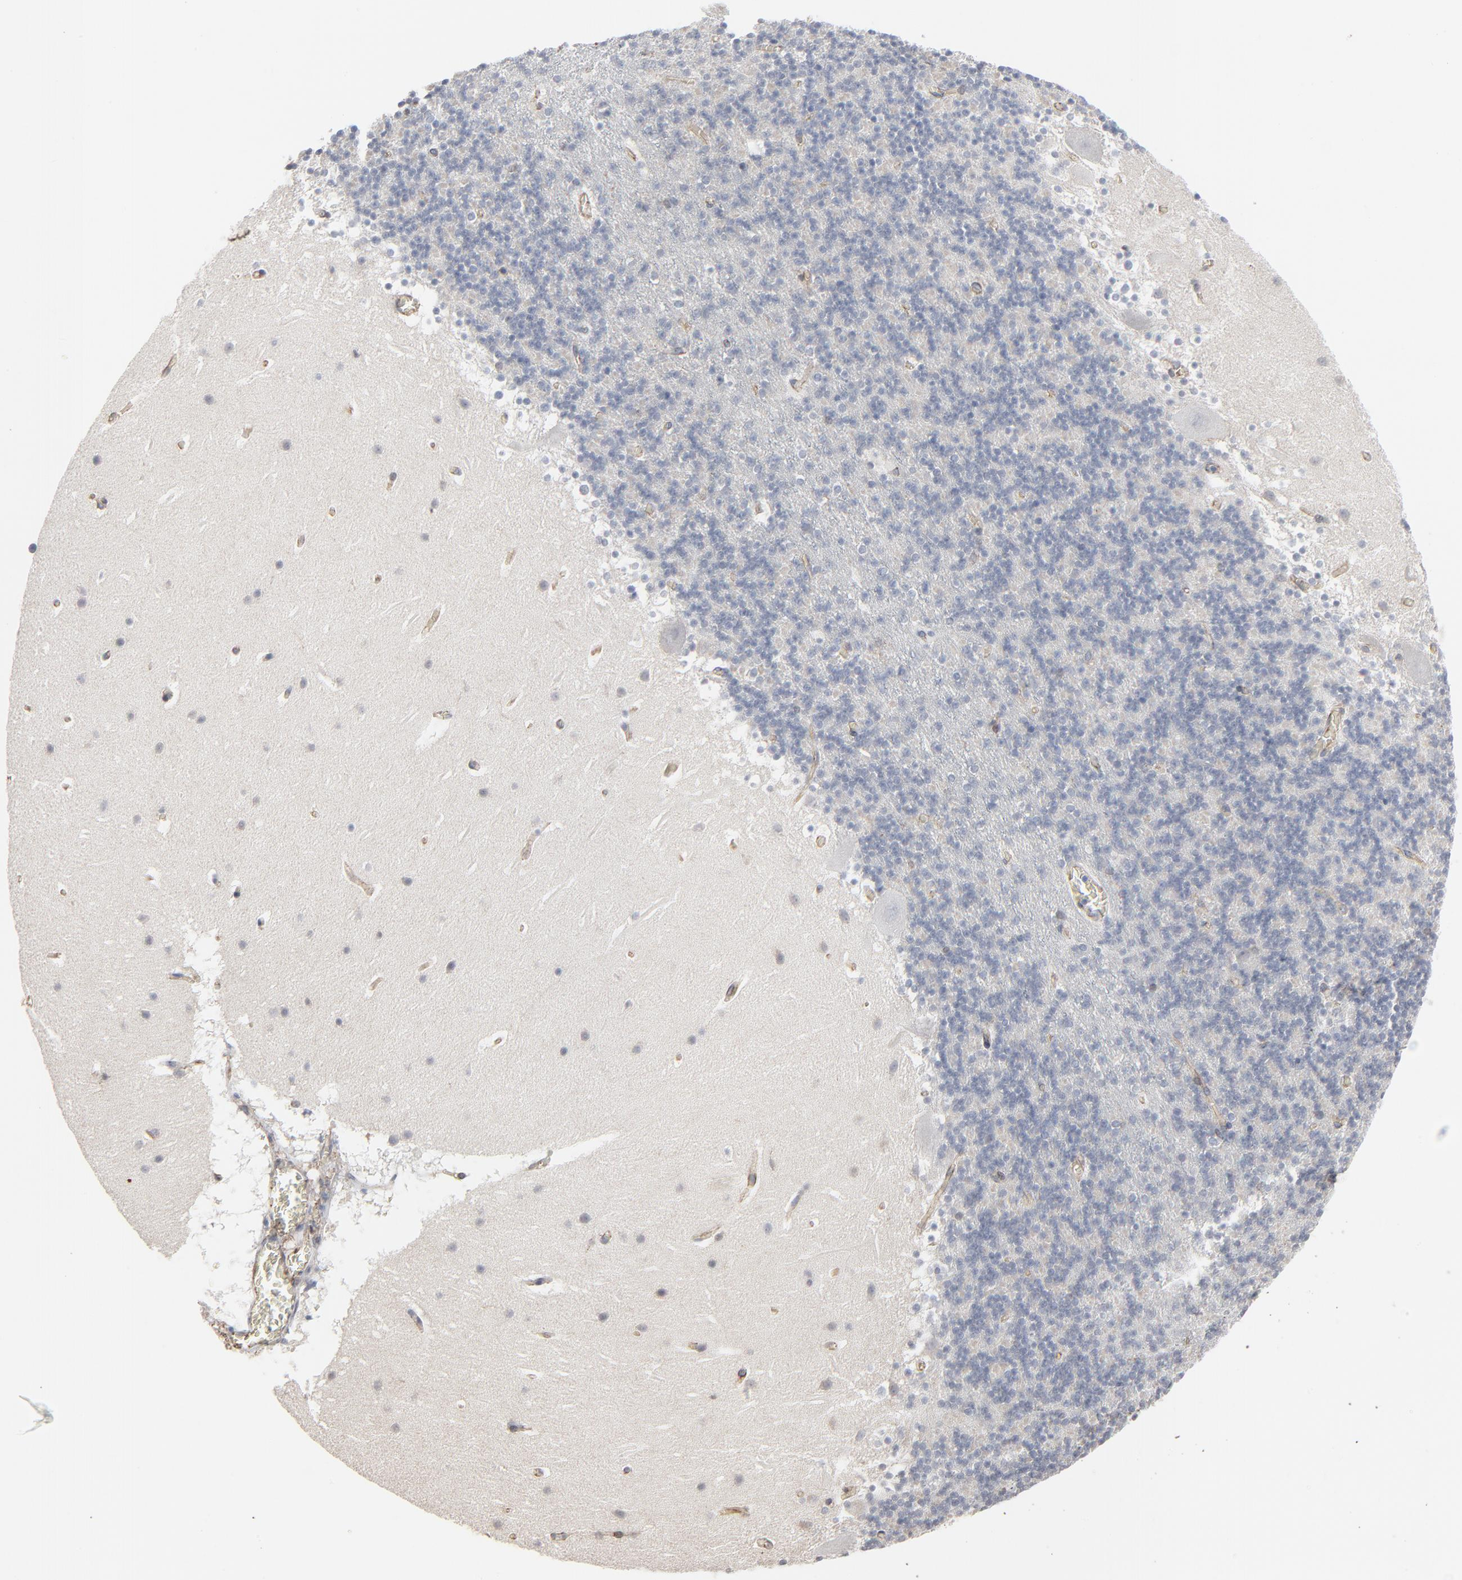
{"staining": {"intensity": "negative", "quantity": "none", "location": "none"}, "tissue": "cerebellum", "cell_type": "Cells in granular layer", "image_type": "normal", "snomed": [{"axis": "morphology", "description": "Normal tissue, NOS"}, {"axis": "topography", "description": "Cerebellum"}], "caption": "DAB (3,3'-diaminobenzidine) immunohistochemical staining of unremarkable human cerebellum displays no significant expression in cells in granular layer.", "gene": "CTNND1", "patient": {"sex": "male", "age": 45}}